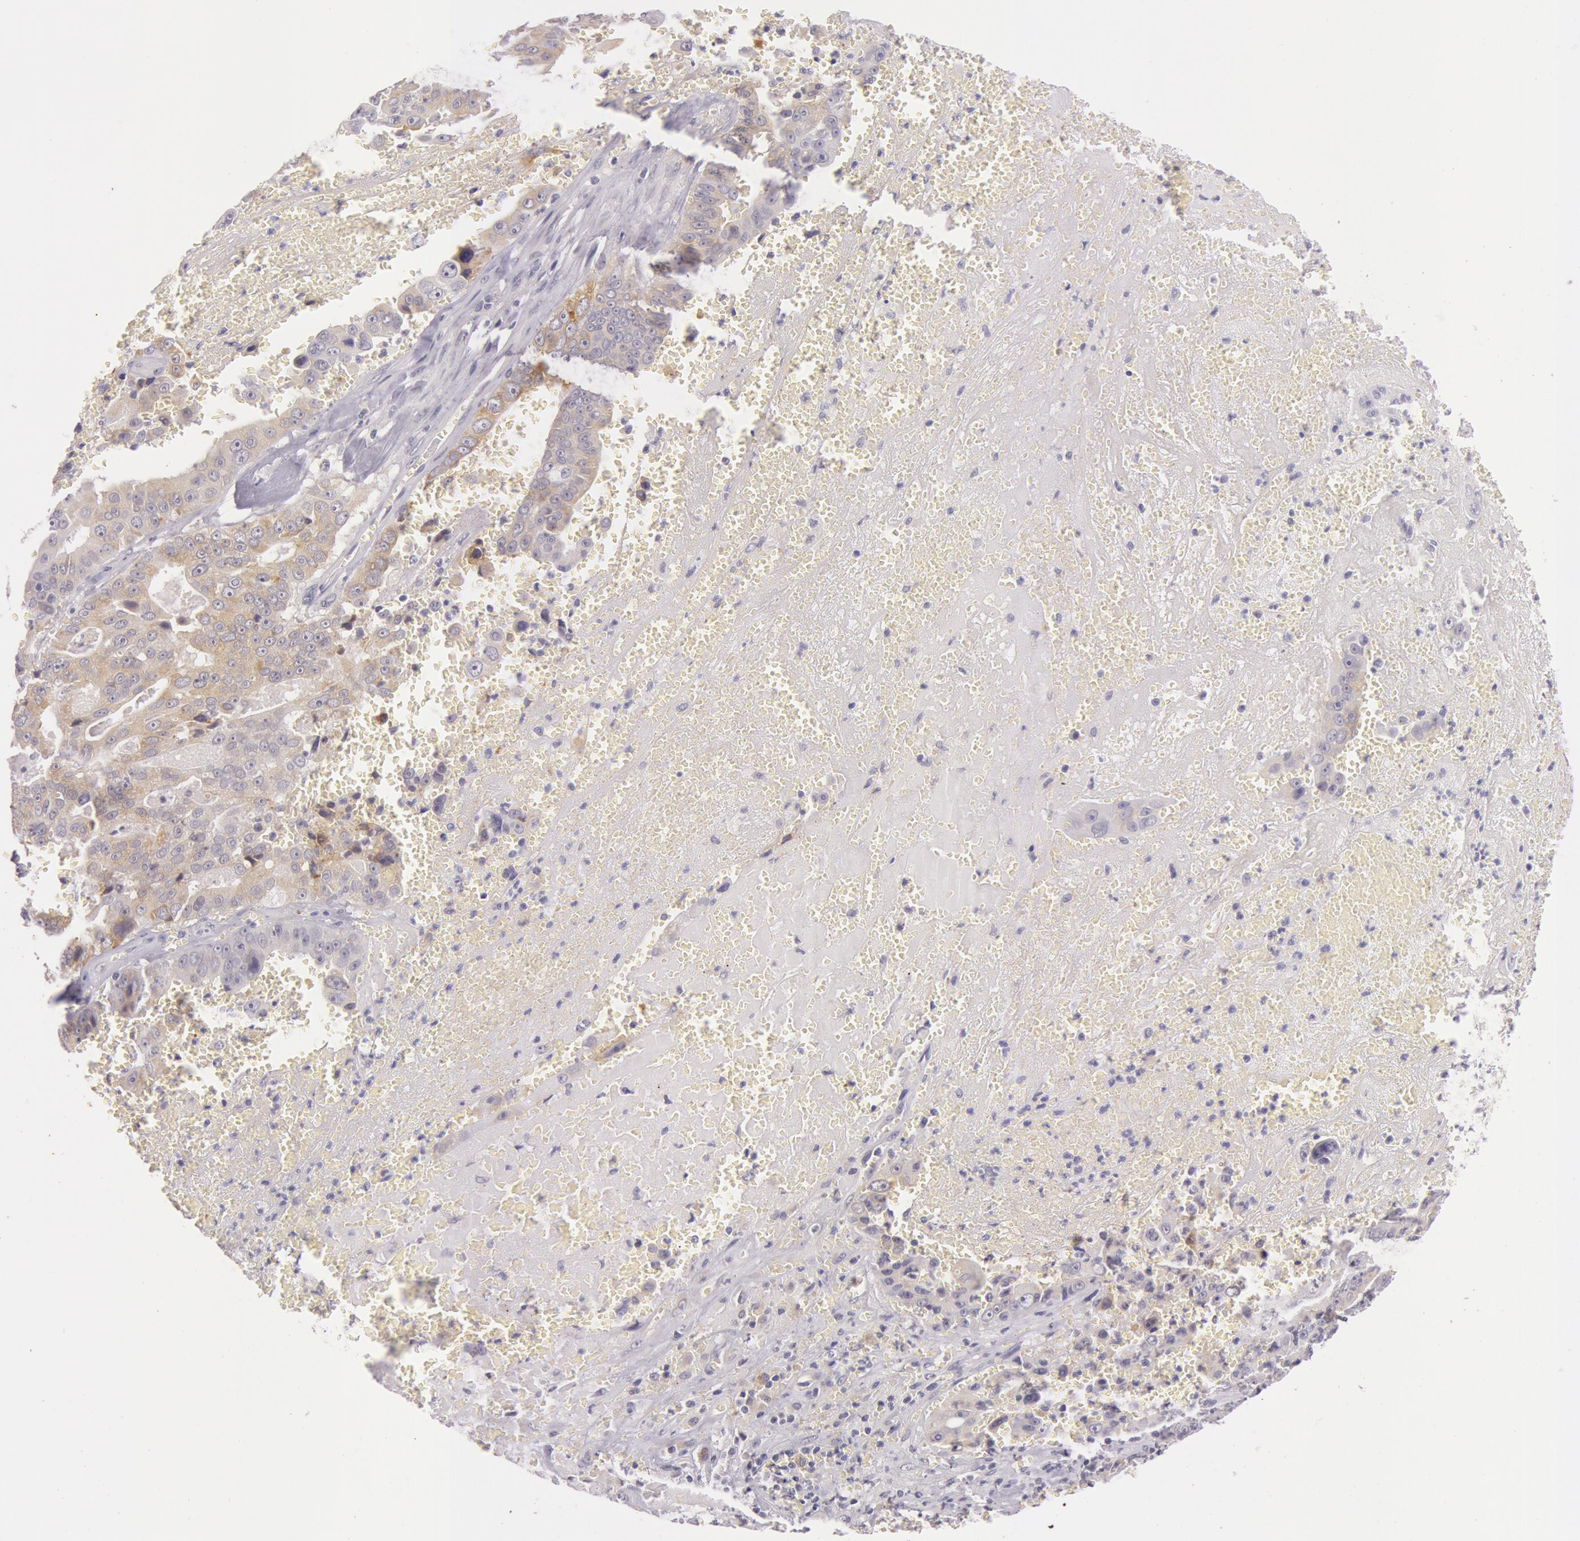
{"staining": {"intensity": "weak", "quantity": "25%-75%", "location": "cytoplasmic/membranous"}, "tissue": "liver cancer", "cell_type": "Tumor cells", "image_type": "cancer", "snomed": [{"axis": "morphology", "description": "Cholangiocarcinoma"}, {"axis": "topography", "description": "Liver"}], "caption": "Weak cytoplasmic/membranous expression is appreciated in about 25%-75% of tumor cells in liver cholangiocarcinoma.", "gene": "RBMY1F", "patient": {"sex": "female", "age": 79}}